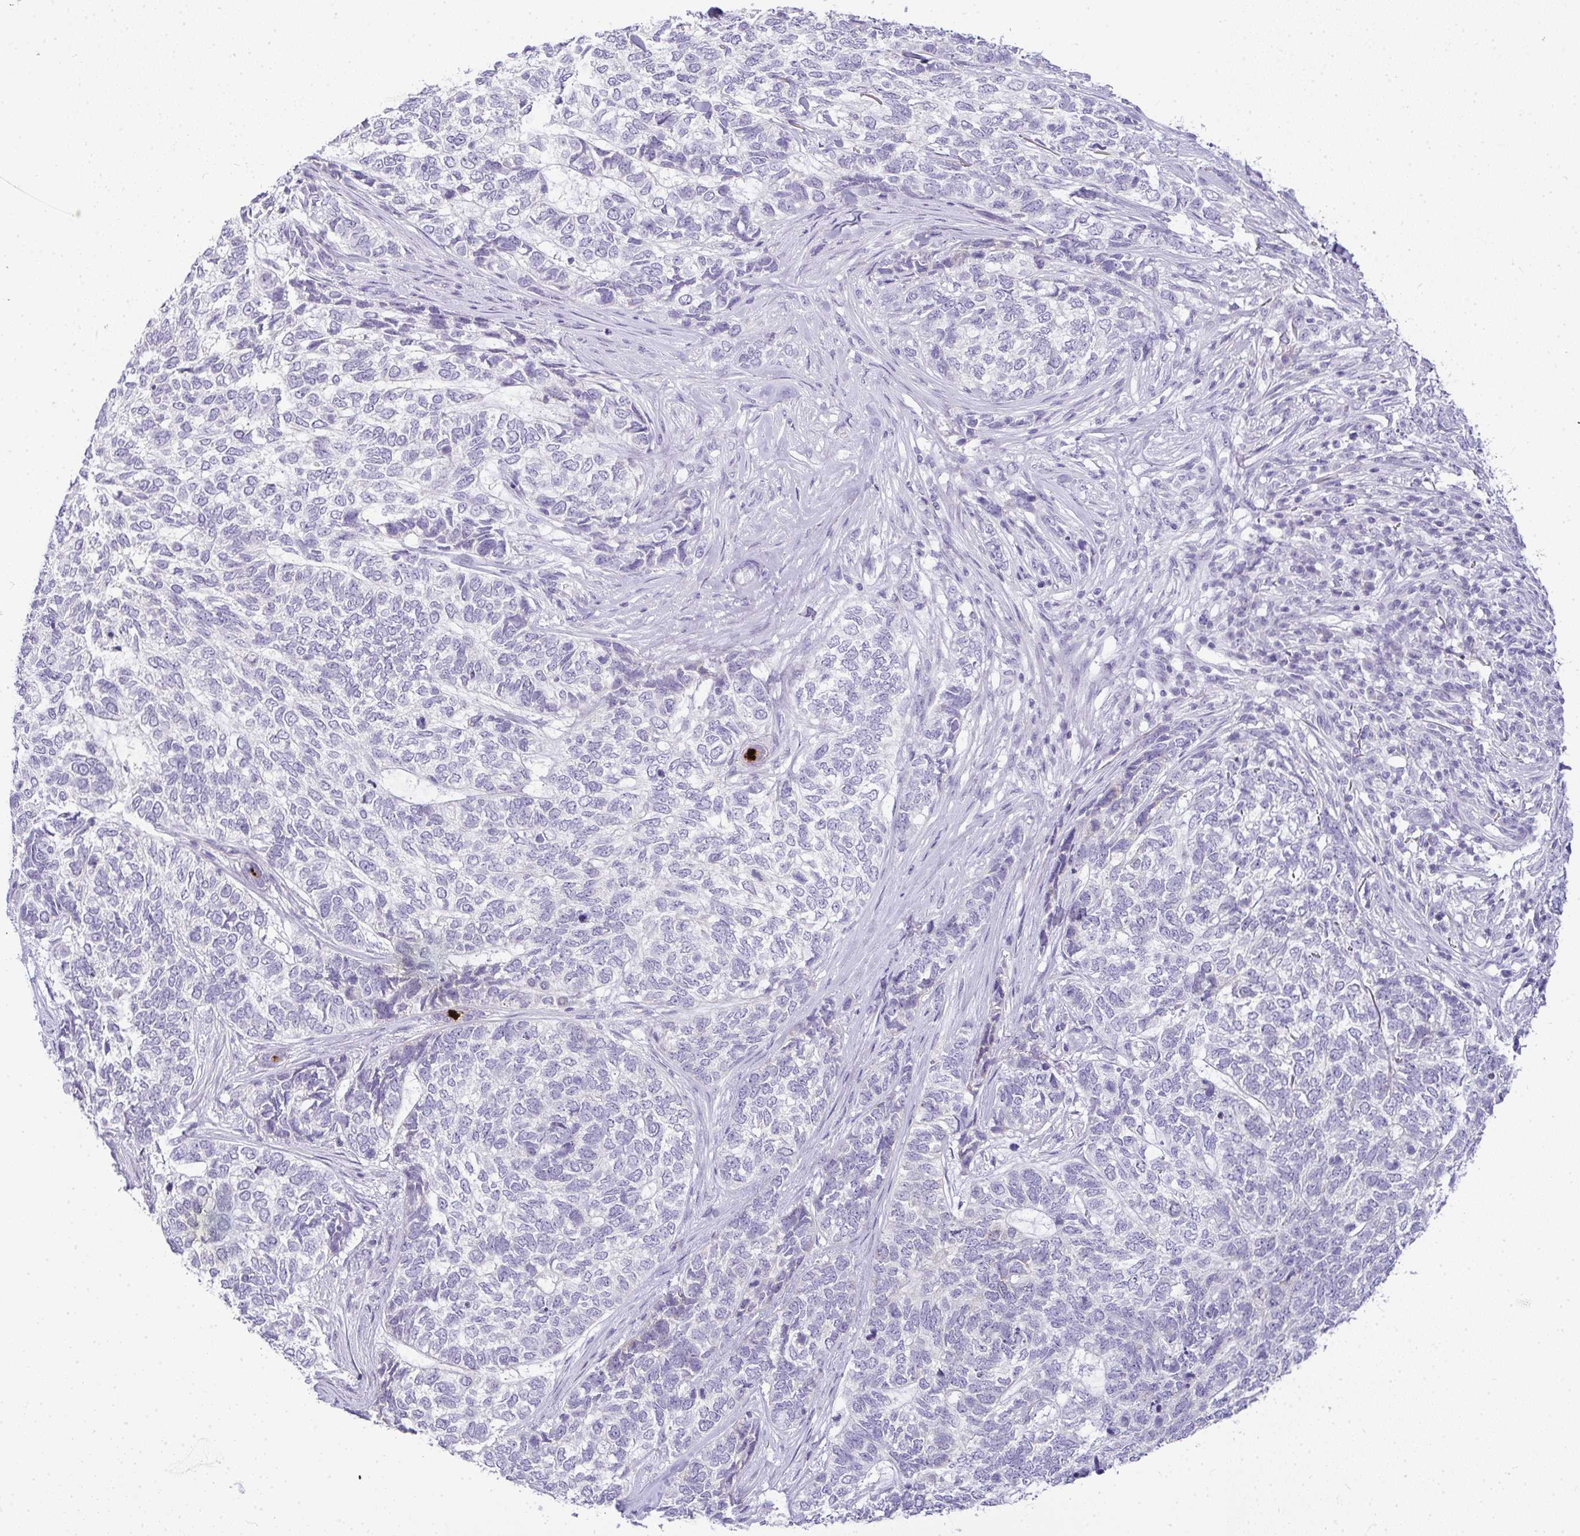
{"staining": {"intensity": "negative", "quantity": "none", "location": "none"}, "tissue": "skin cancer", "cell_type": "Tumor cells", "image_type": "cancer", "snomed": [{"axis": "morphology", "description": "Basal cell carcinoma"}, {"axis": "topography", "description": "Skin"}], "caption": "DAB (3,3'-diaminobenzidine) immunohistochemical staining of skin cancer (basal cell carcinoma) shows no significant staining in tumor cells.", "gene": "LIPE", "patient": {"sex": "female", "age": 65}}